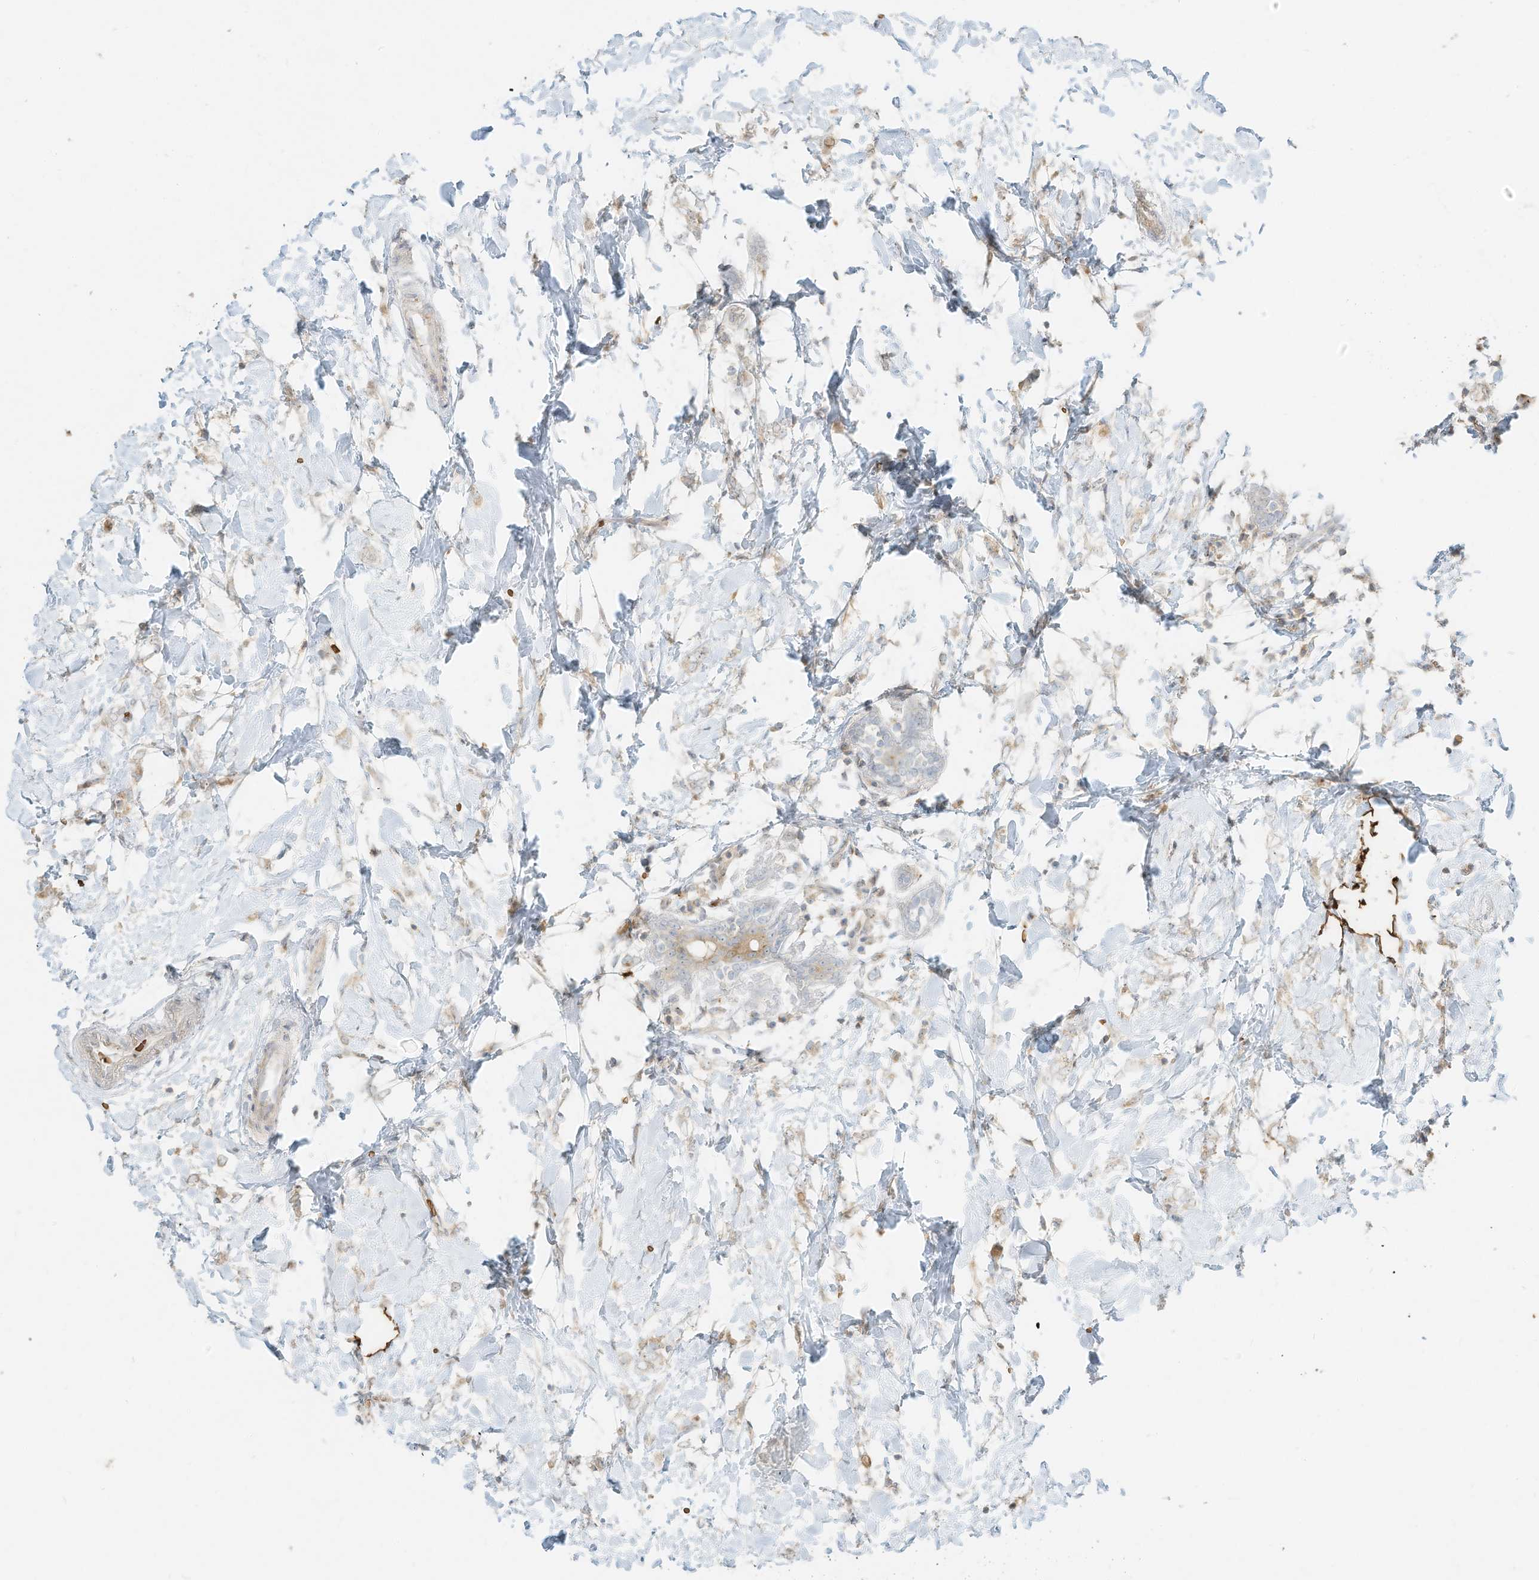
{"staining": {"intensity": "weak", "quantity": "<25%", "location": "cytoplasmic/membranous"}, "tissue": "breast cancer", "cell_type": "Tumor cells", "image_type": "cancer", "snomed": [{"axis": "morphology", "description": "Normal tissue, NOS"}, {"axis": "morphology", "description": "Lobular carcinoma"}, {"axis": "topography", "description": "Breast"}], "caption": "High power microscopy histopathology image of an immunohistochemistry micrograph of lobular carcinoma (breast), revealing no significant positivity in tumor cells. (DAB immunohistochemistry with hematoxylin counter stain).", "gene": "OFD1", "patient": {"sex": "female", "age": 47}}